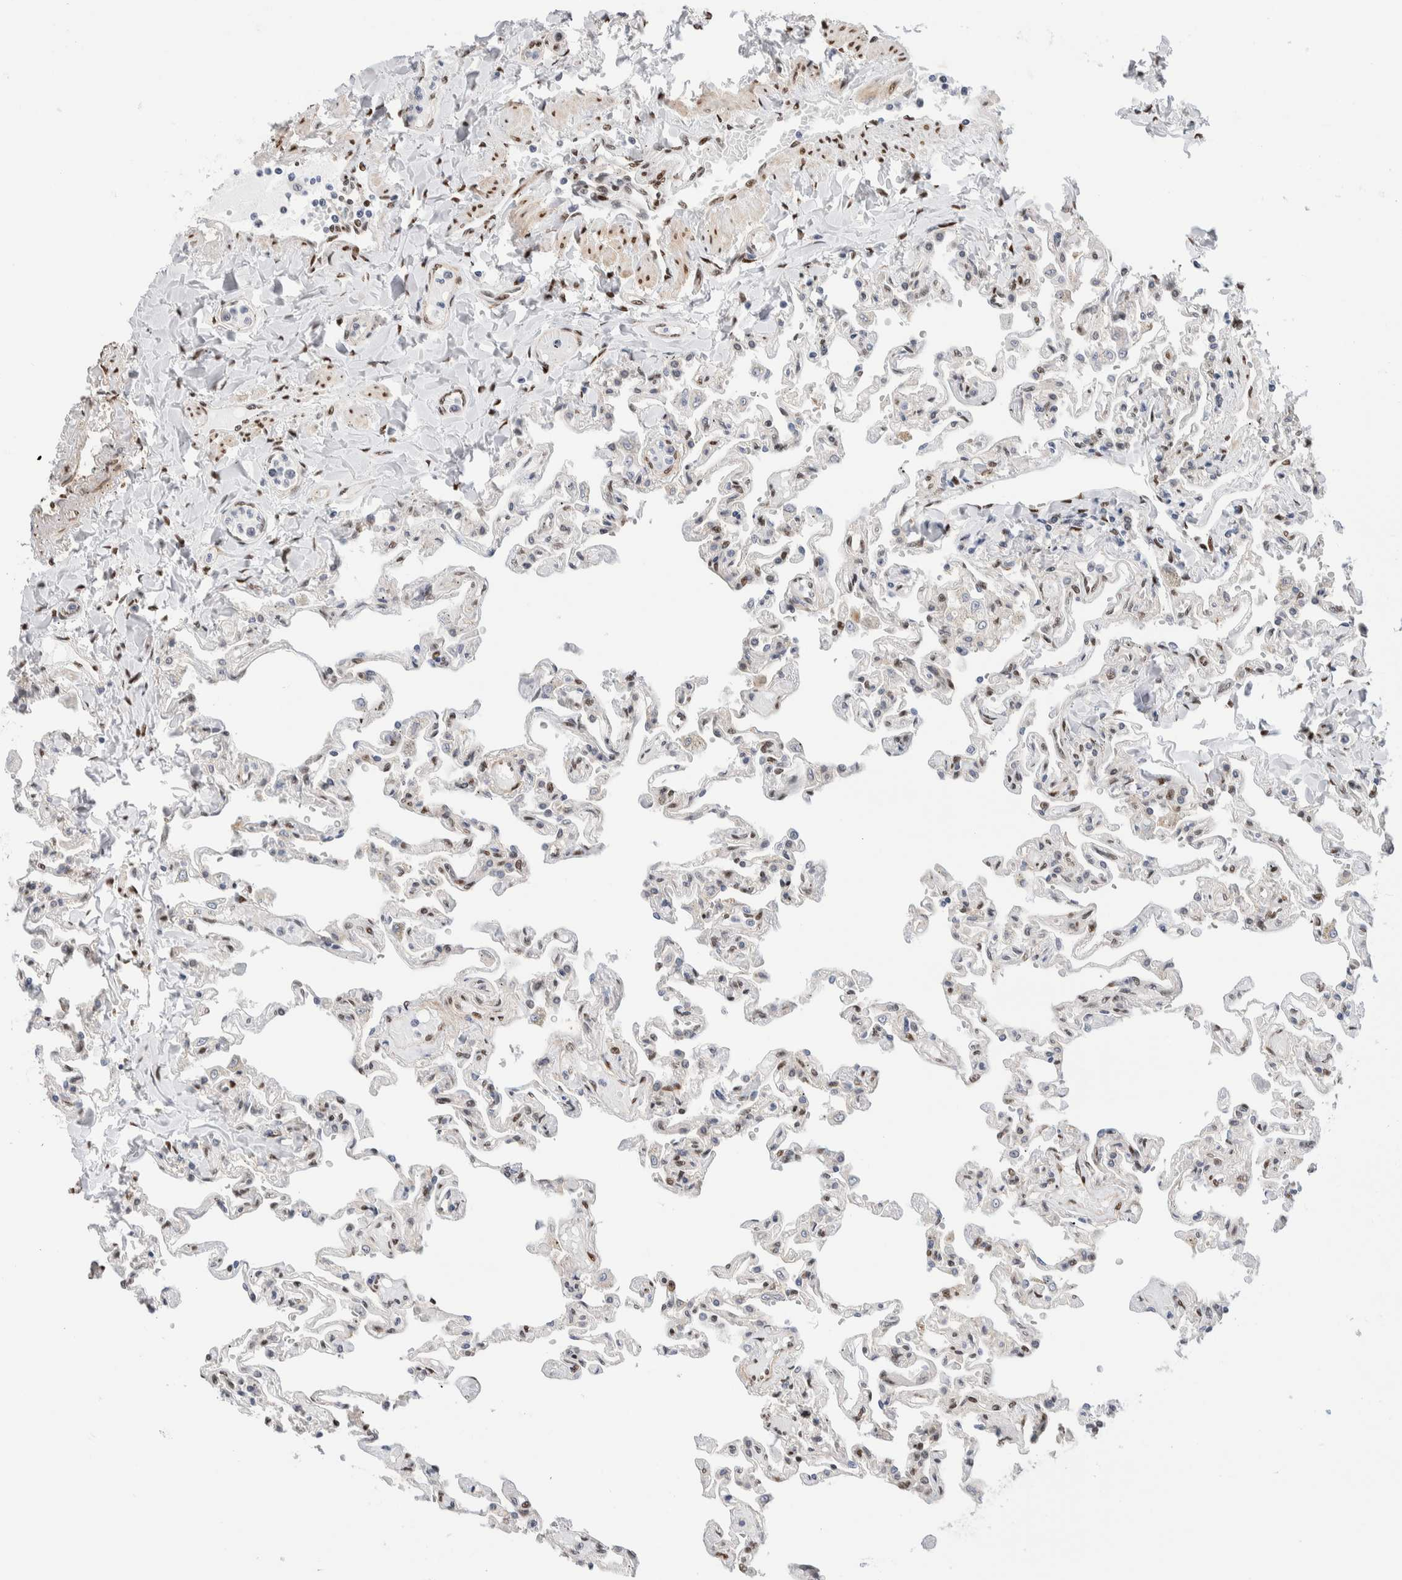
{"staining": {"intensity": "weak", "quantity": "25%-75%", "location": "nuclear"}, "tissue": "lung", "cell_type": "Alveolar cells", "image_type": "normal", "snomed": [{"axis": "morphology", "description": "Normal tissue, NOS"}, {"axis": "topography", "description": "Lung"}], "caption": "A brown stain labels weak nuclear positivity of a protein in alveolar cells of benign lung.", "gene": "NSMAF", "patient": {"sex": "male", "age": 21}}